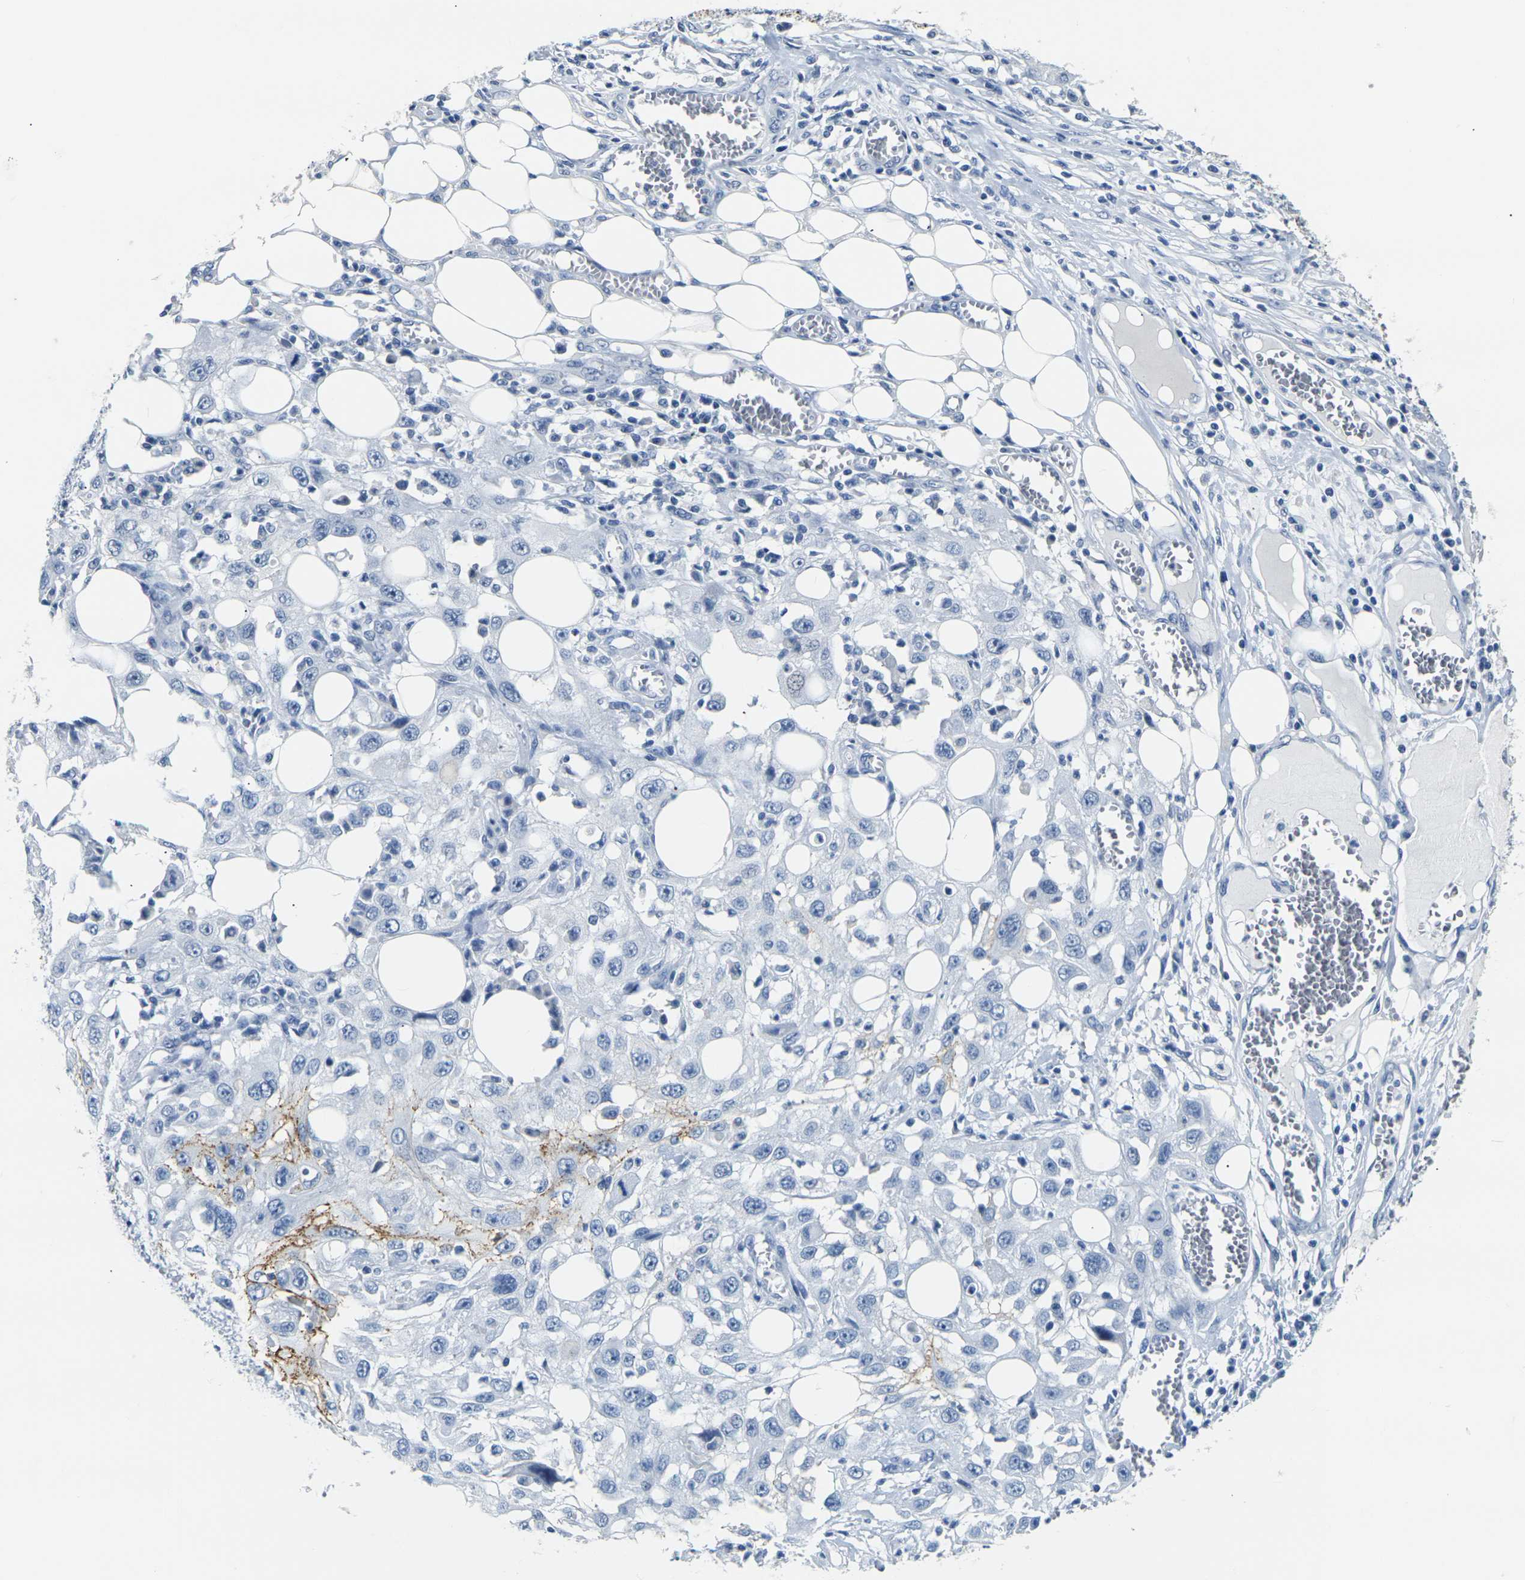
{"staining": {"intensity": "moderate", "quantity": "<25%", "location": "cytoplasmic/membranous"}, "tissue": "skin cancer", "cell_type": "Tumor cells", "image_type": "cancer", "snomed": [{"axis": "morphology", "description": "Squamous cell carcinoma, NOS"}, {"axis": "topography", "description": "Skin"}], "caption": "High-magnification brightfield microscopy of skin squamous cell carcinoma stained with DAB (brown) and counterstained with hematoxylin (blue). tumor cells exhibit moderate cytoplasmic/membranous staining is identified in about<25% of cells.", "gene": "CLDN7", "patient": {"sex": "male", "age": 75}}